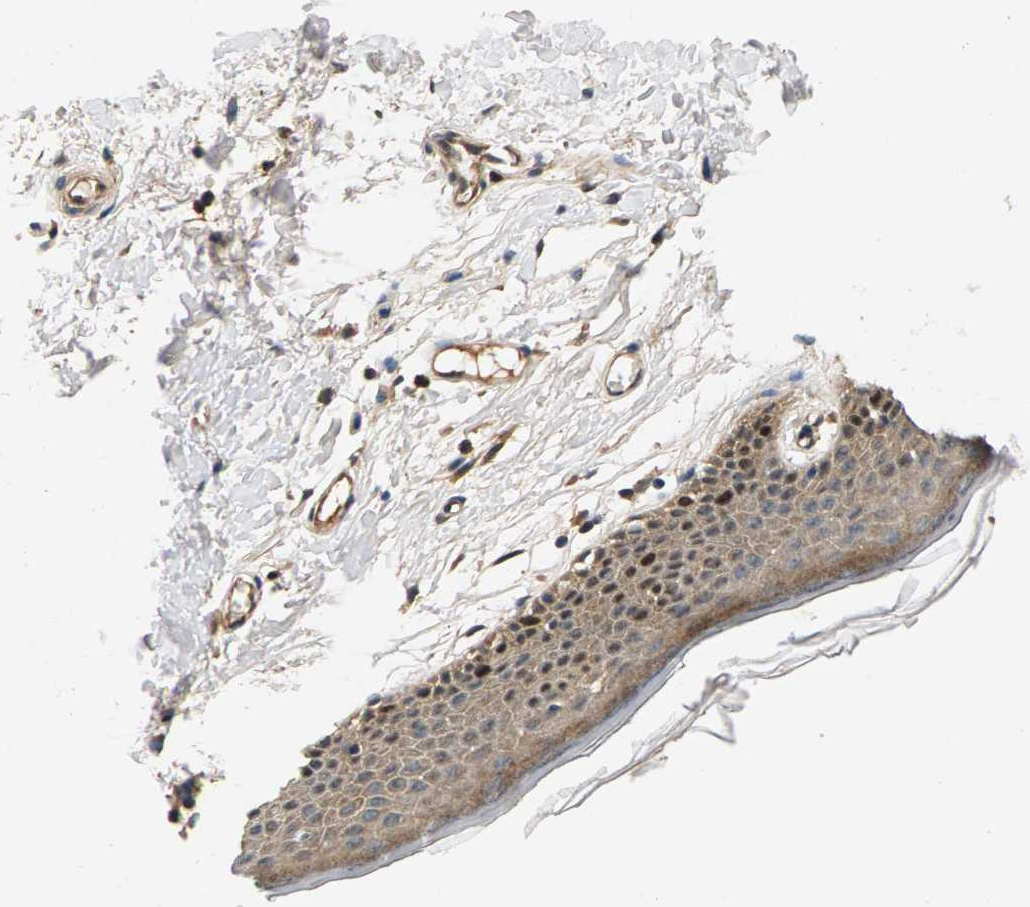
{"staining": {"intensity": "moderate", "quantity": "<25%", "location": "cytoplasmic/membranous,nuclear"}, "tissue": "skin", "cell_type": "Epidermal cells", "image_type": "normal", "snomed": [{"axis": "morphology", "description": "Normal tissue, NOS"}, {"axis": "topography", "description": "Vulva"}], "caption": "Immunohistochemical staining of benign skin displays moderate cytoplasmic/membranous,nuclear protein expression in about <25% of epidermal cells. The staining is performed using DAB (3,3'-diaminobenzidine) brown chromogen to label protein expression. The nuclei are counter-stained blue using hematoxylin.", "gene": "FAM78A", "patient": {"sex": "female", "age": 54}}